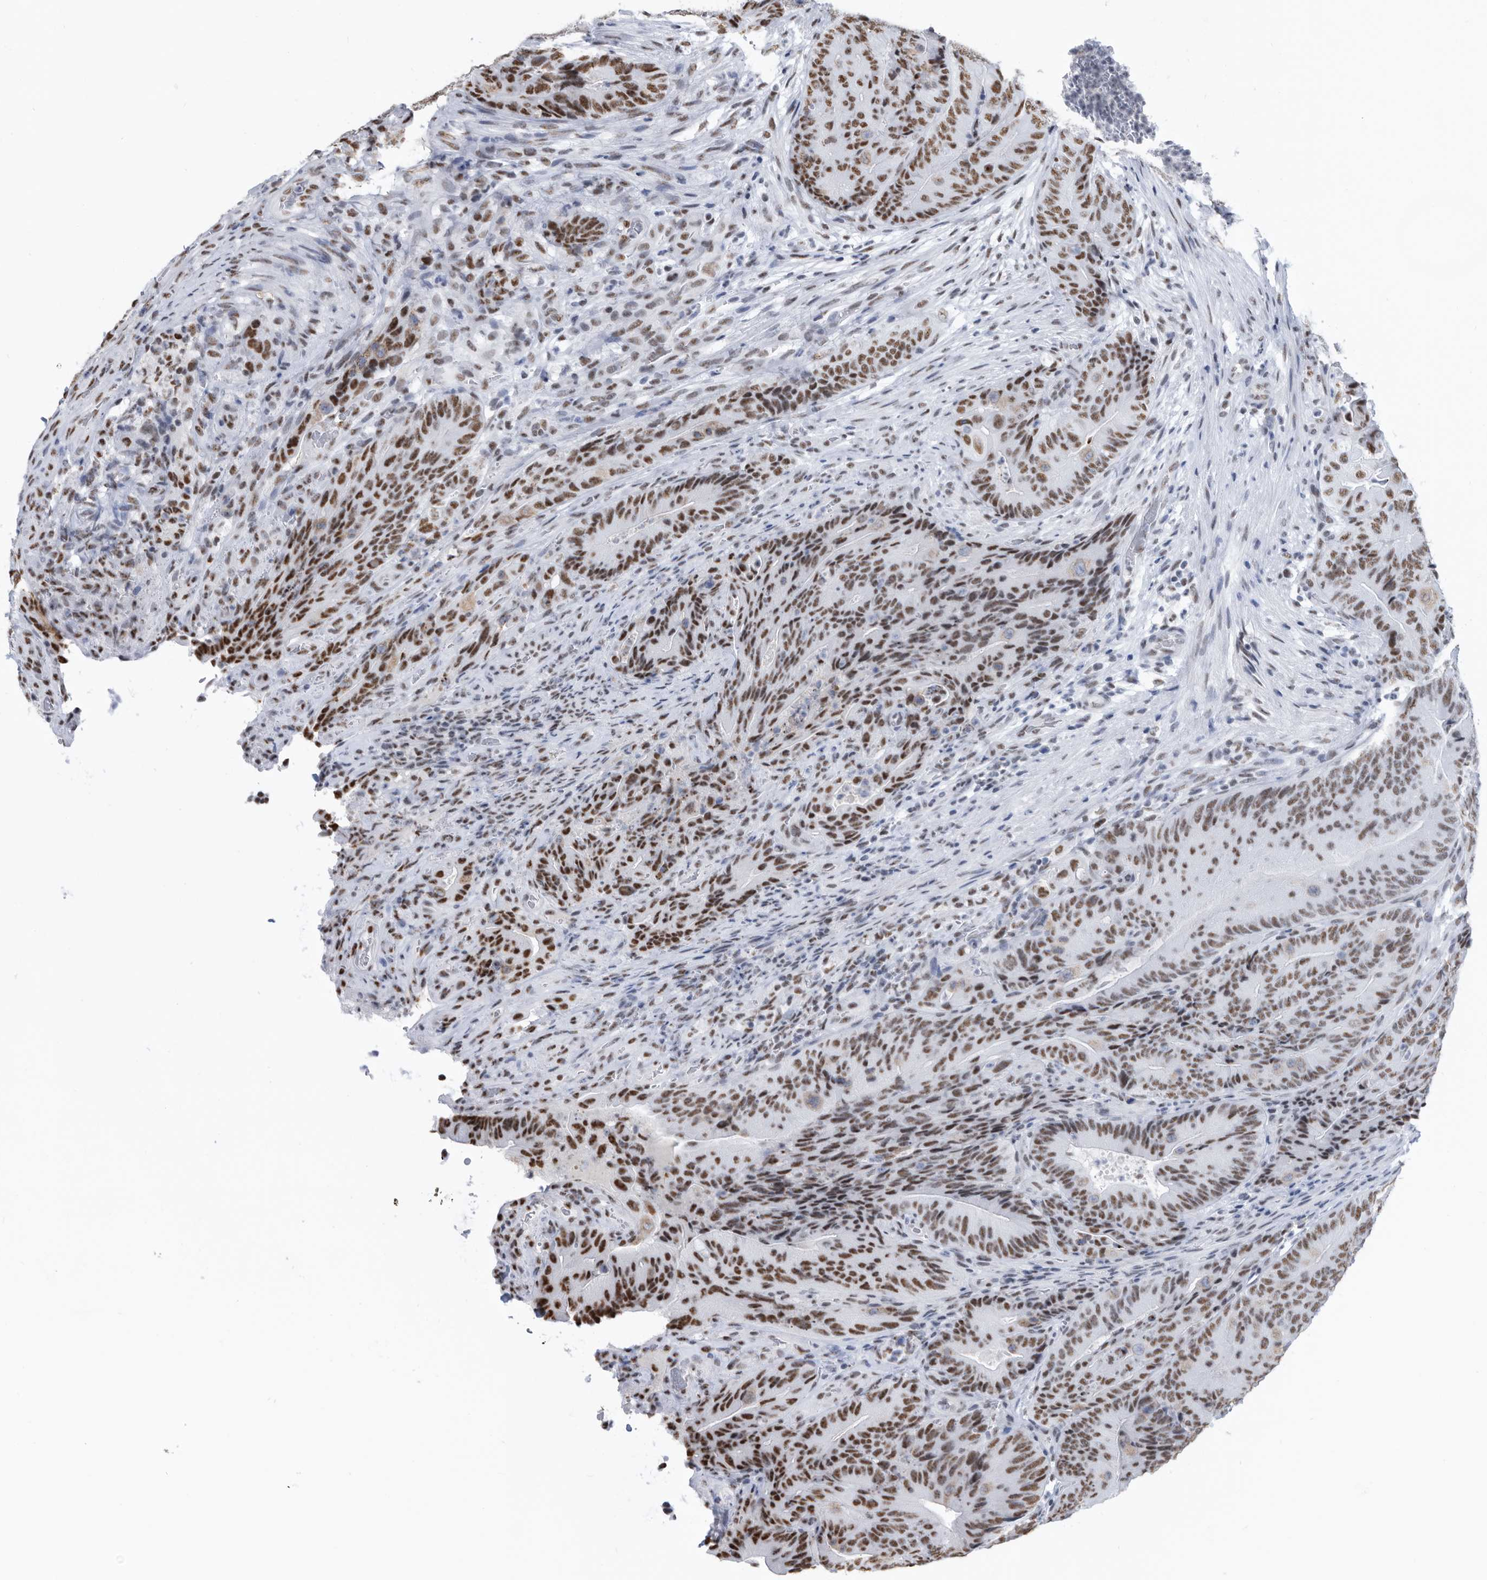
{"staining": {"intensity": "moderate", "quantity": ">75%", "location": "nuclear"}, "tissue": "colorectal cancer", "cell_type": "Tumor cells", "image_type": "cancer", "snomed": [{"axis": "morphology", "description": "Normal tissue, NOS"}, {"axis": "topography", "description": "Colon"}], "caption": "Protein staining of colorectal cancer tissue shows moderate nuclear expression in about >75% of tumor cells. (DAB IHC with brightfield microscopy, high magnification).", "gene": "SF3A1", "patient": {"sex": "female", "age": 82}}